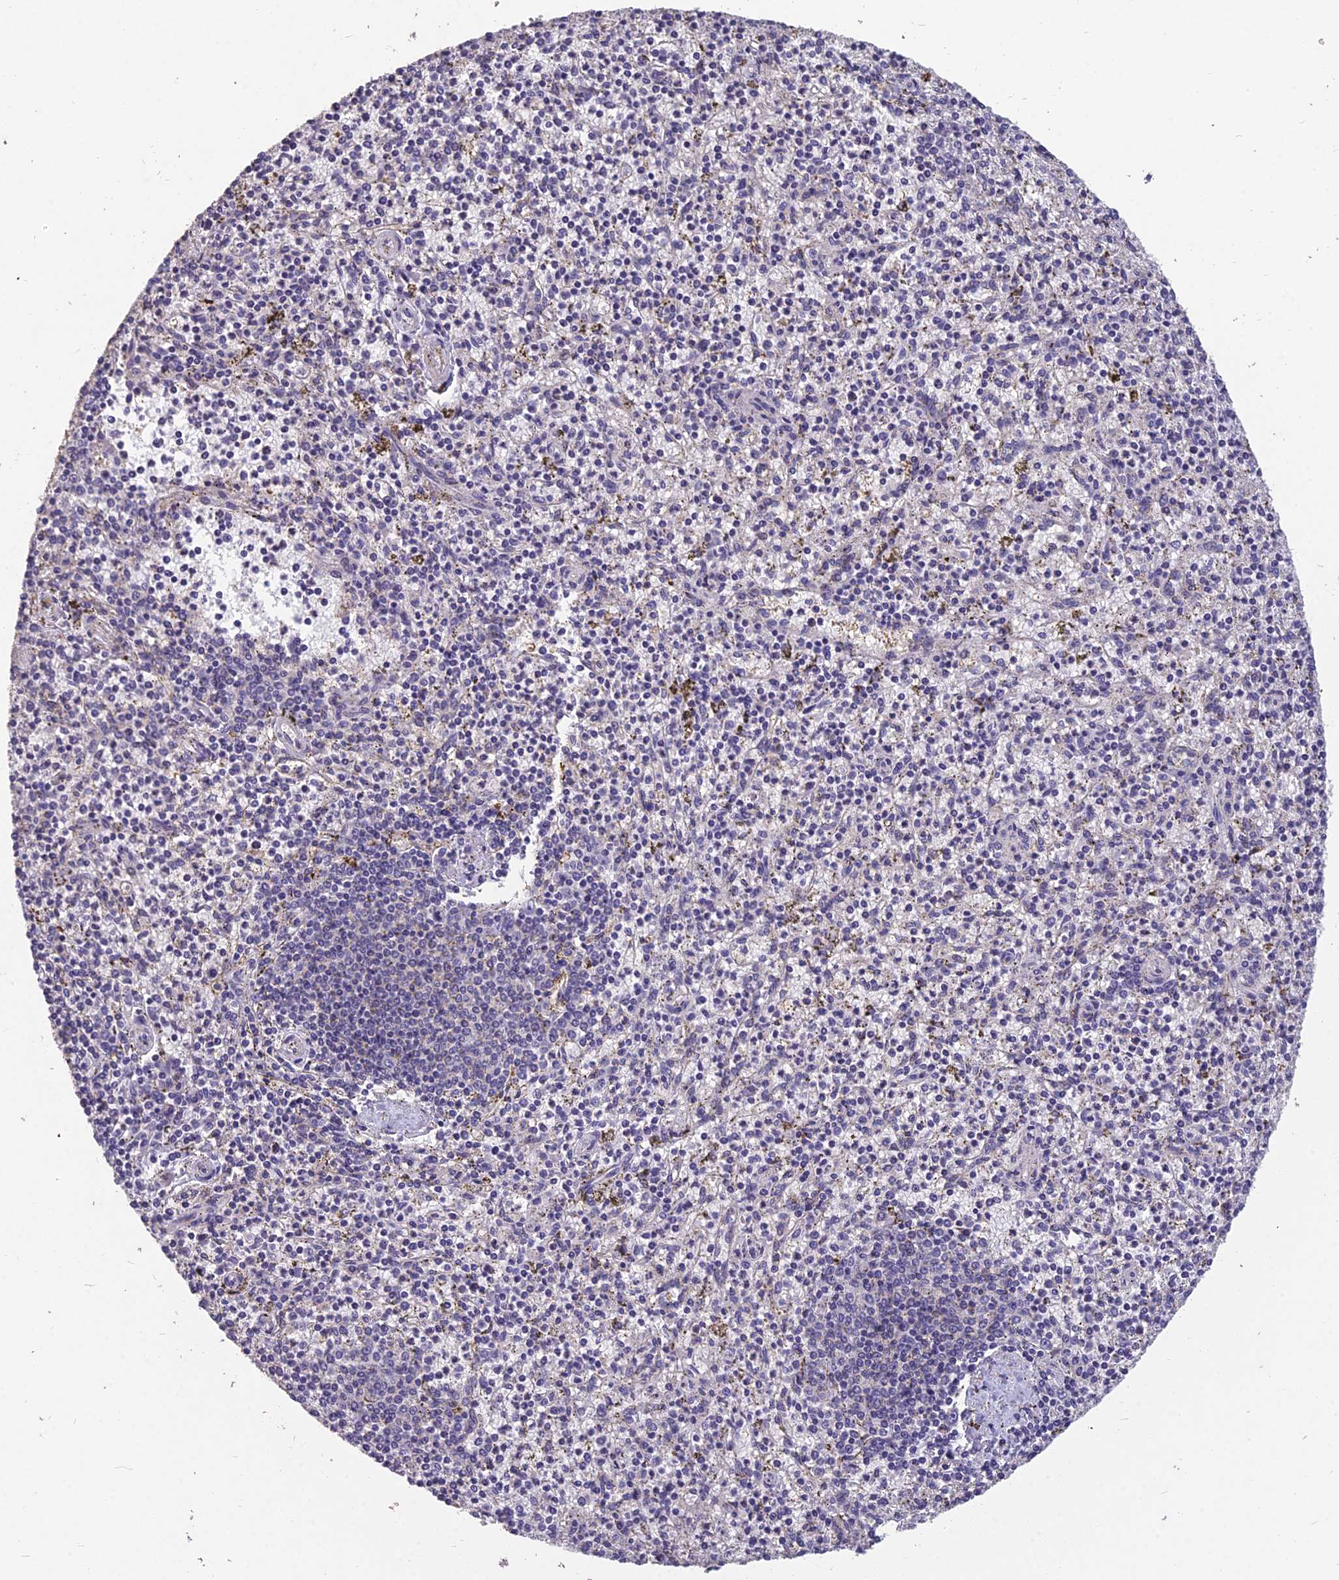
{"staining": {"intensity": "negative", "quantity": "none", "location": "none"}, "tissue": "spleen", "cell_type": "Cells in red pulp", "image_type": "normal", "snomed": [{"axis": "morphology", "description": "Normal tissue, NOS"}, {"axis": "topography", "description": "Spleen"}], "caption": "A high-resolution histopathology image shows IHC staining of normal spleen, which exhibits no significant expression in cells in red pulp.", "gene": "CEACAM16", "patient": {"sex": "male", "age": 72}}